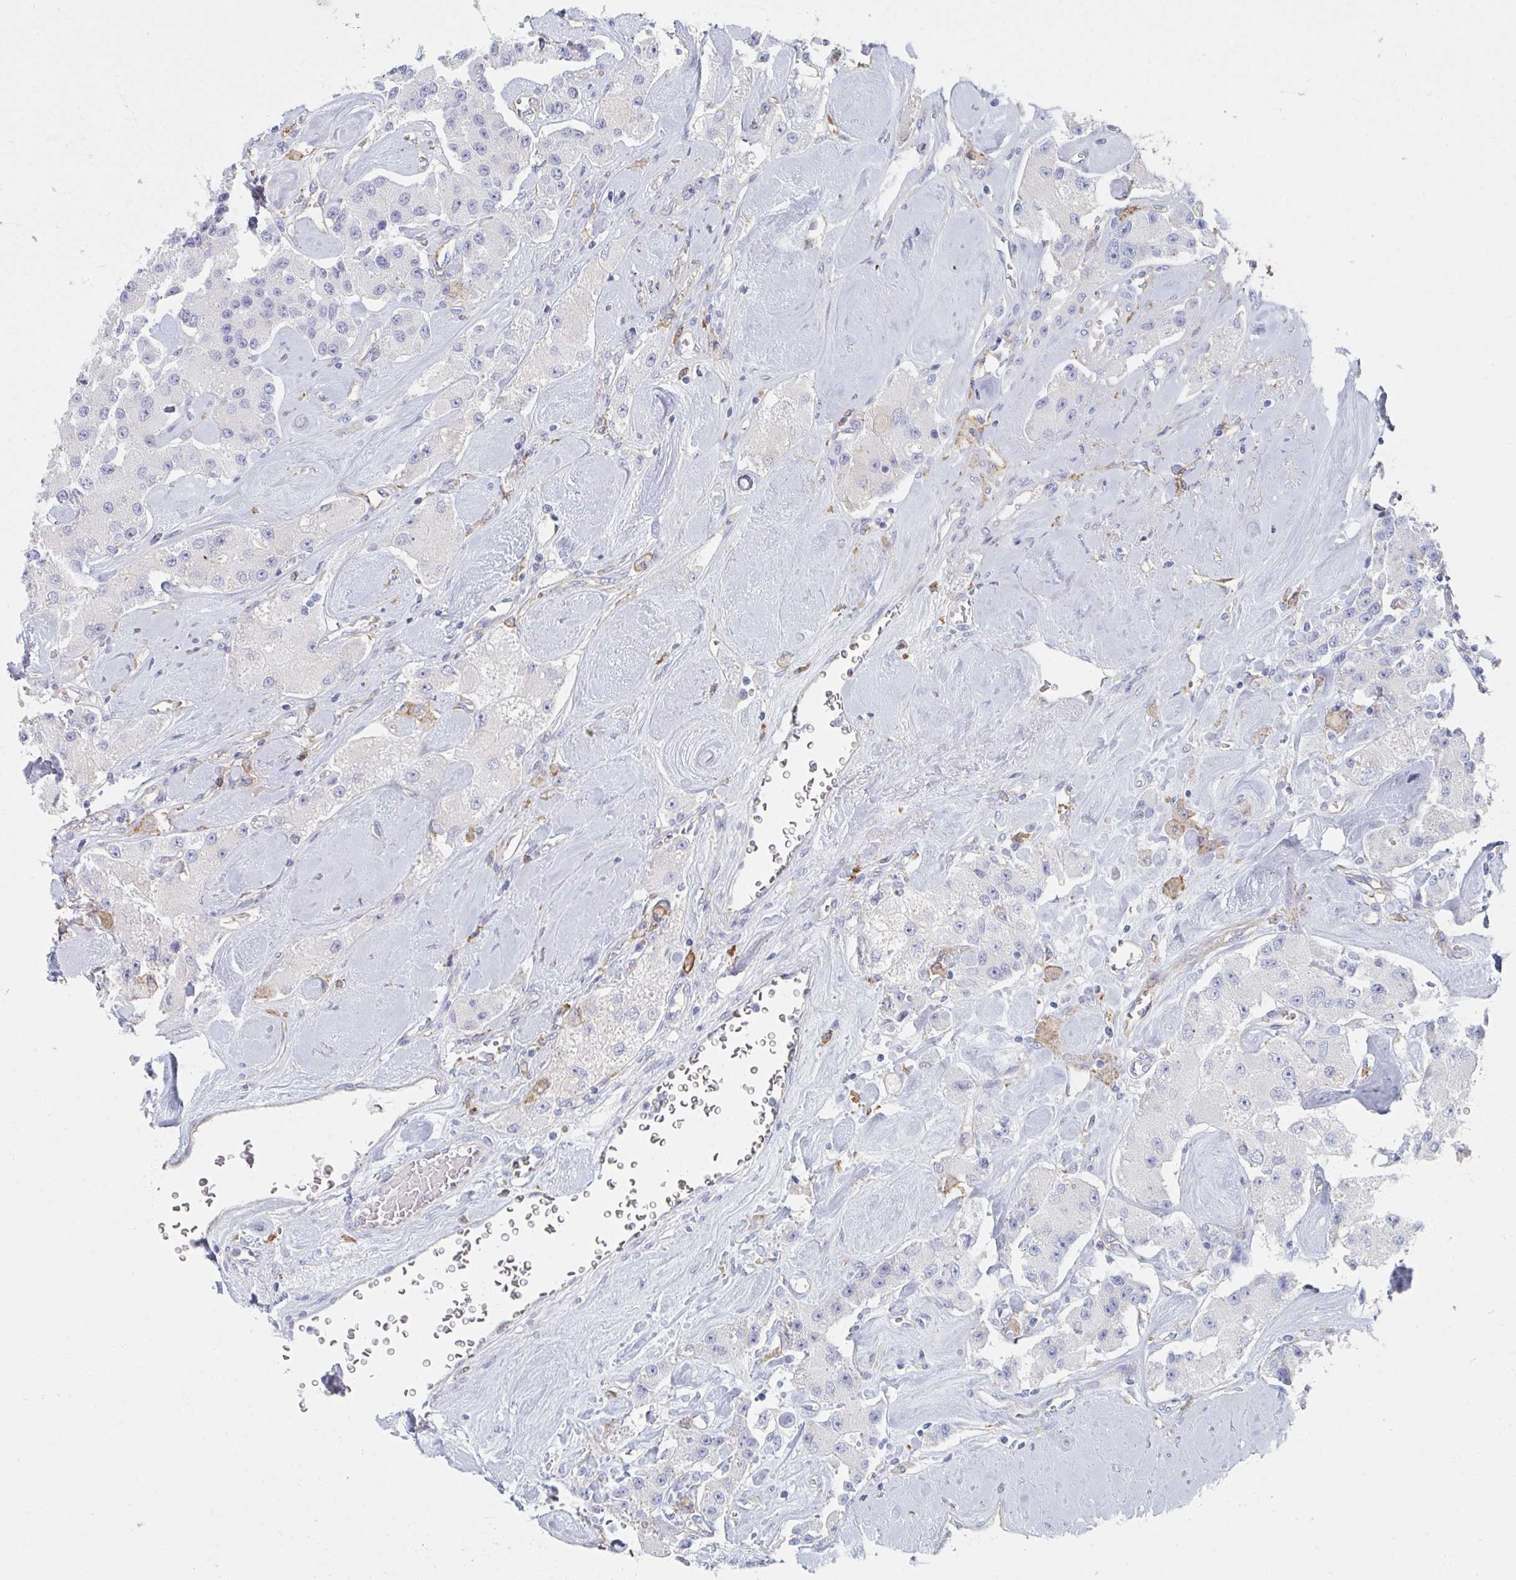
{"staining": {"intensity": "negative", "quantity": "none", "location": "none"}, "tissue": "carcinoid", "cell_type": "Tumor cells", "image_type": "cancer", "snomed": [{"axis": "morphology", "description": "Carcinoid, malignant, NOS"}, {"axis": "topography", "description": "Pancreas"}], "caption": "Tumor cells show no significant positivity in carcinoid.", "gene": "DAB2", "patient": {"sex": "male", "age": 41}}